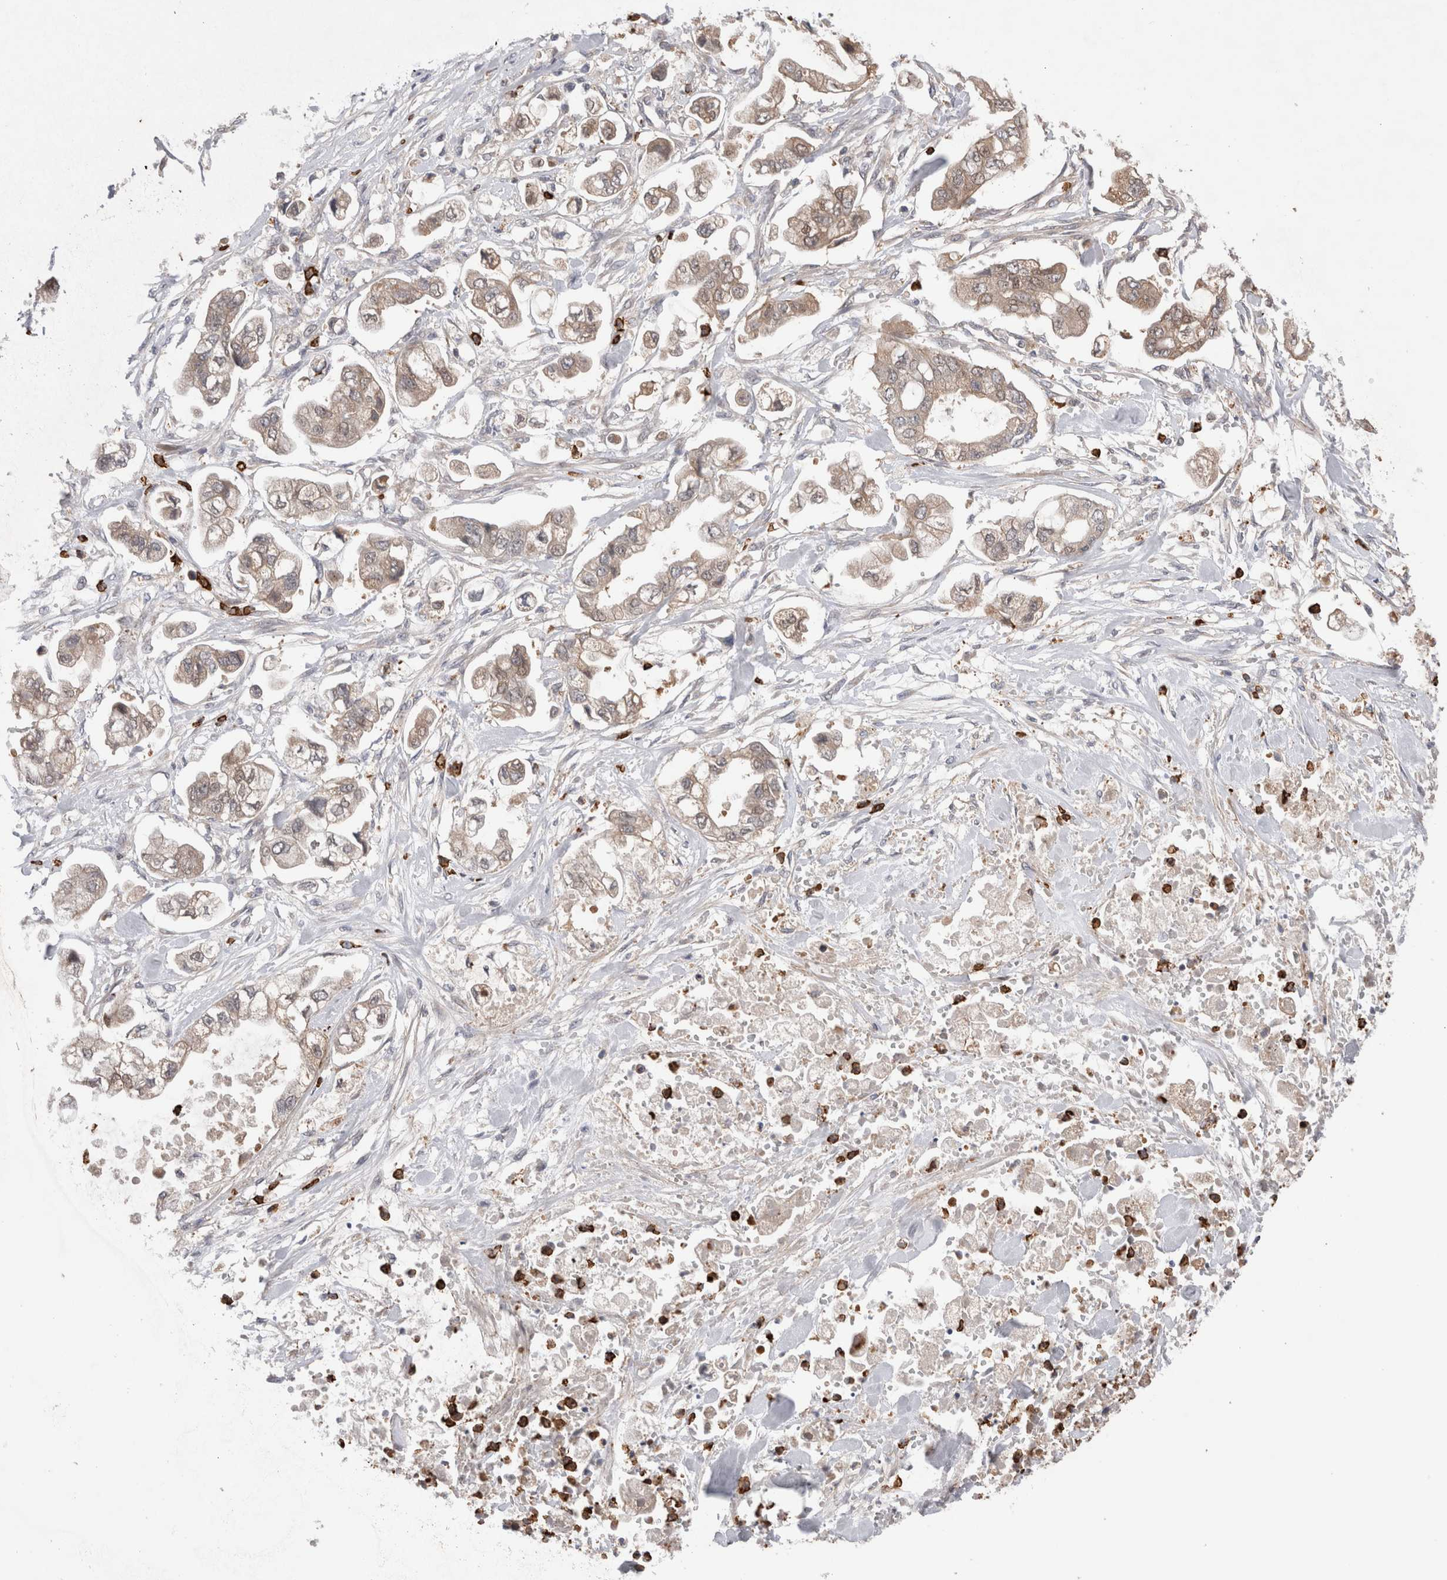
{"staining": {"intensity": "weak", "quantity": ">75%", "location": "cytoplasmic/membranous"}, "tissue": "stomach cancer", "cell_type": "Tumor cells", "image_type": "cancer", "snomed": [{"axis": "morphology", "description": "Normal tissue, NOS"}, {"axis": "morphology", "description": "Adenocarcinoma, NOS"}, {"axis": "topography", "description": "Stomach"}], "caption": "Immunohistochemical staining of human stomach cancer (adenocarcinoma) demonstrates low levels of weak cytoplasmic/membranous protein staining in approximately >75% of tumor cells. (IHC, brightfield microscopy, high magnification).", "gene": "GSDMB", "patient": {"sex": "male", "age": 62}}